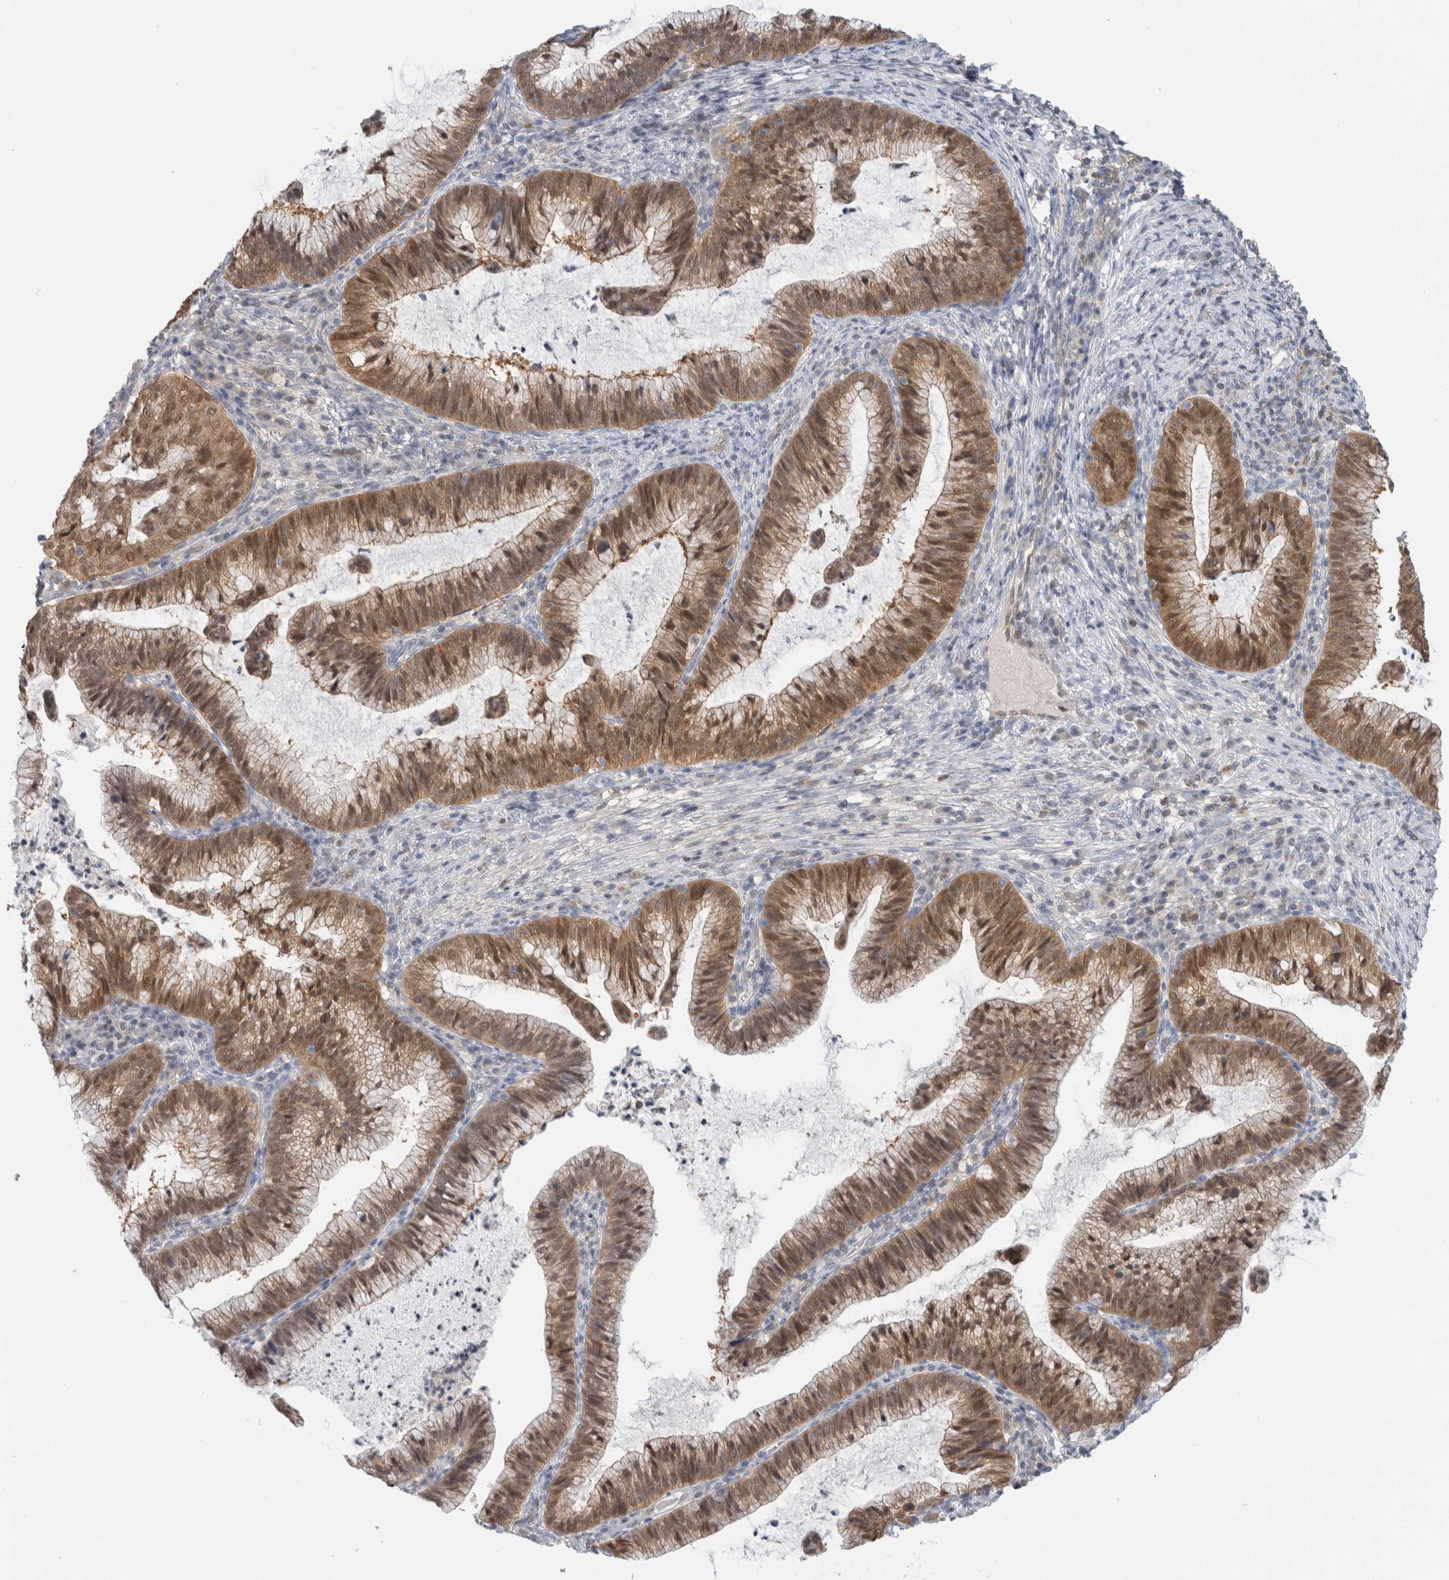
{"staining": {"intensity": "moderate", "quantity": ">75%", "location": "cytoplasmic/membranous,nuclear"}, "tissue": "cervical cancer", "cell_type": "Tumor cells", "image_type": "cancer", "snomed": [{"axis": "morphology", "description": "Adenocarcinoma, NOS"}, {"axis": "topography", "description": "Cervix"}], "caption": "Immunohistochemical staining of human cervical cancer (adenocarcinoma) displays medium levels of moderate cytoplasmic/membranous and nuclear positivity in about >75% of tumor cells. (Brightfield microscopy of DAB IHC at high magnification).", "gene": "CASP6", "patient": {"sex": "female", "age": 36}}